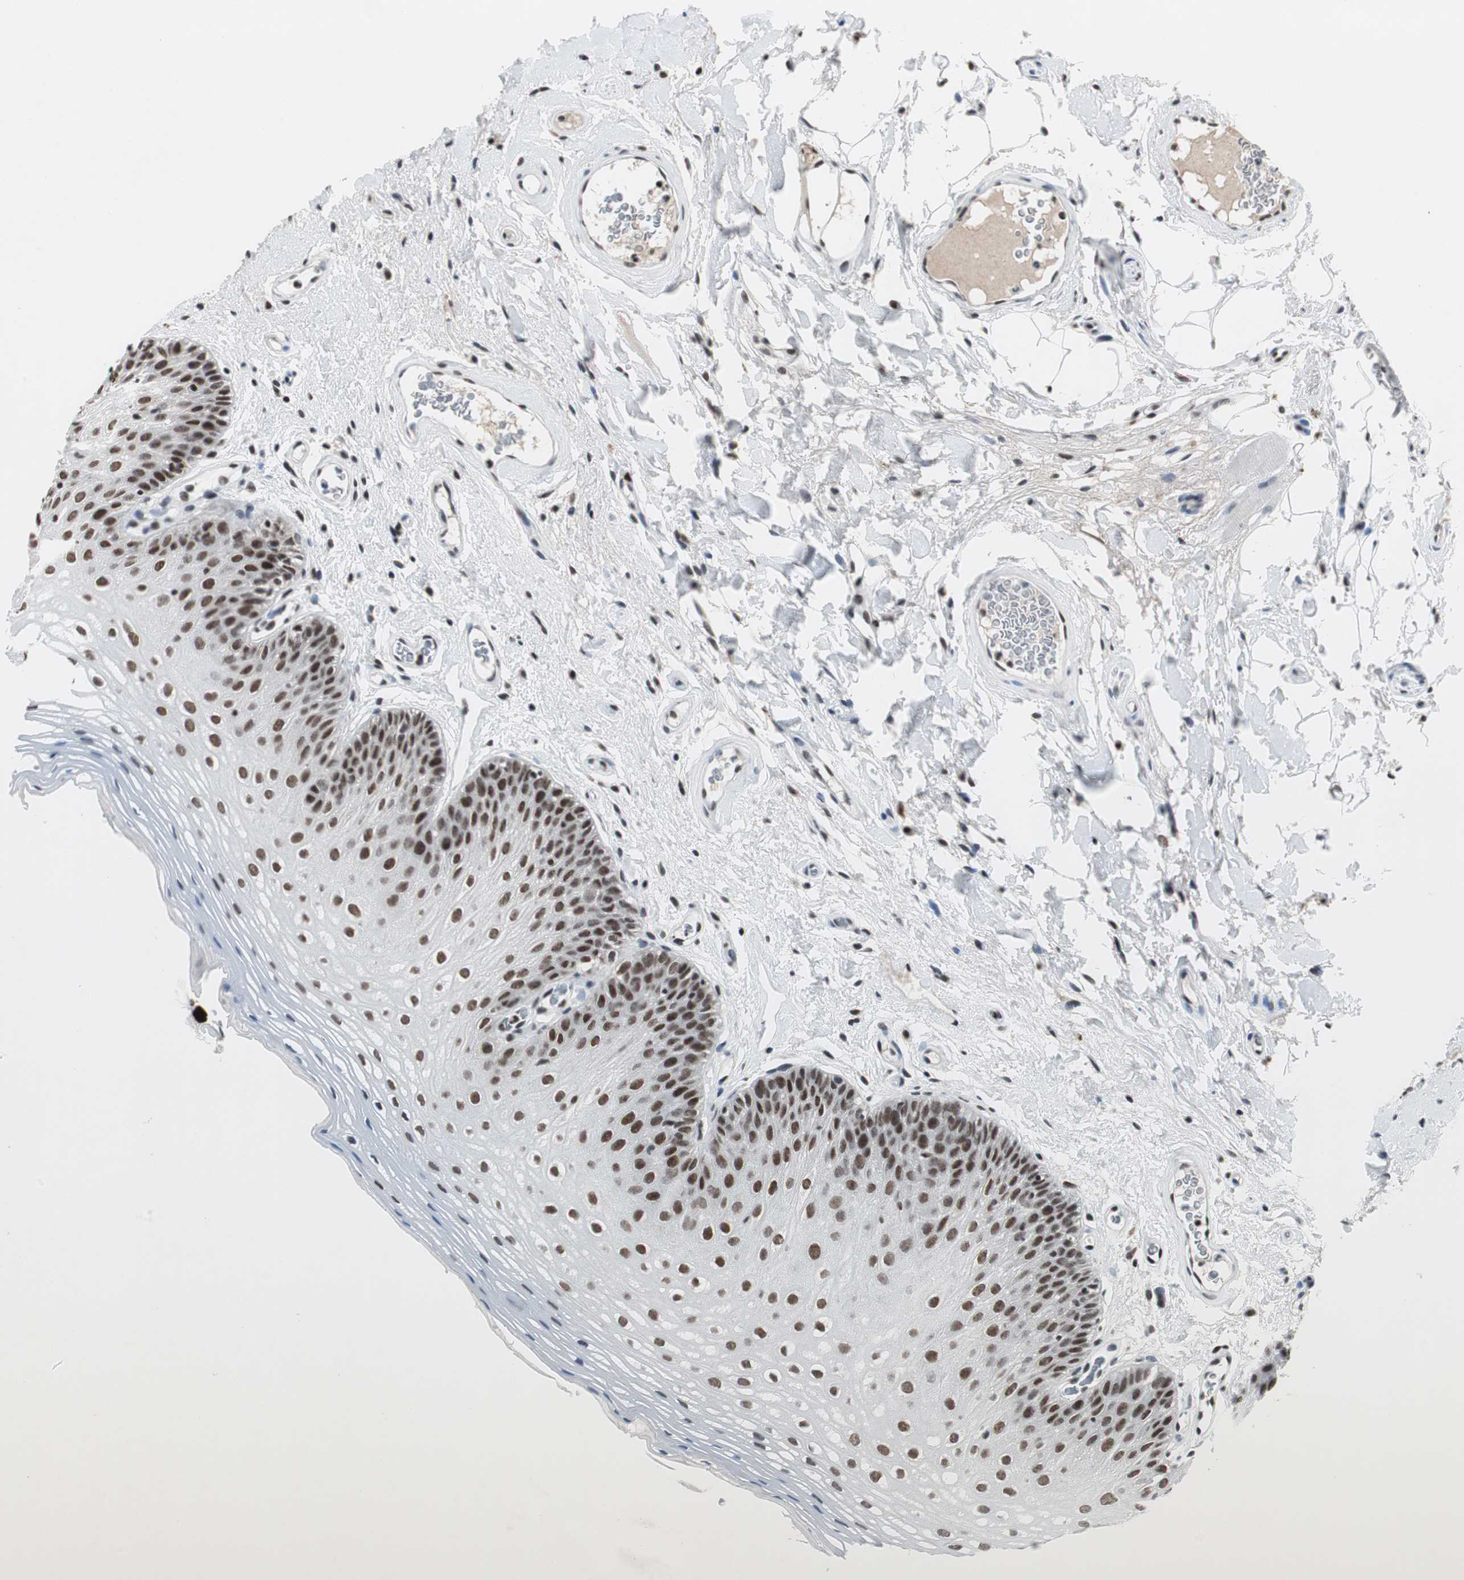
{"staining": {"intensity": "strong", "quantity": ">75%", "location": "nuclear"}, "tissue": "oral mucosa", "cell_type": "Squamous epithelial cells", "image_type": "normal", "snomed": [{"axis": "morphology", "description": "Normal tissue, NOS"}, {"axis": "morphology", "description": "Squamous cell carcinoma, NOS"}, {"axis": "topography", "description": "Skeletal muscle"}, {"axis": "topography", "description": "Oral tissue"}], "caption": "IHC of benign oral mucosa exhibits high levels of strong nuclear expression in about >75% of squamous epithelial cells. (IHC, brightfield microscopy, high magnification).", "gene": "RAD9A", "patient": {"sex": "male", "age": 71}}